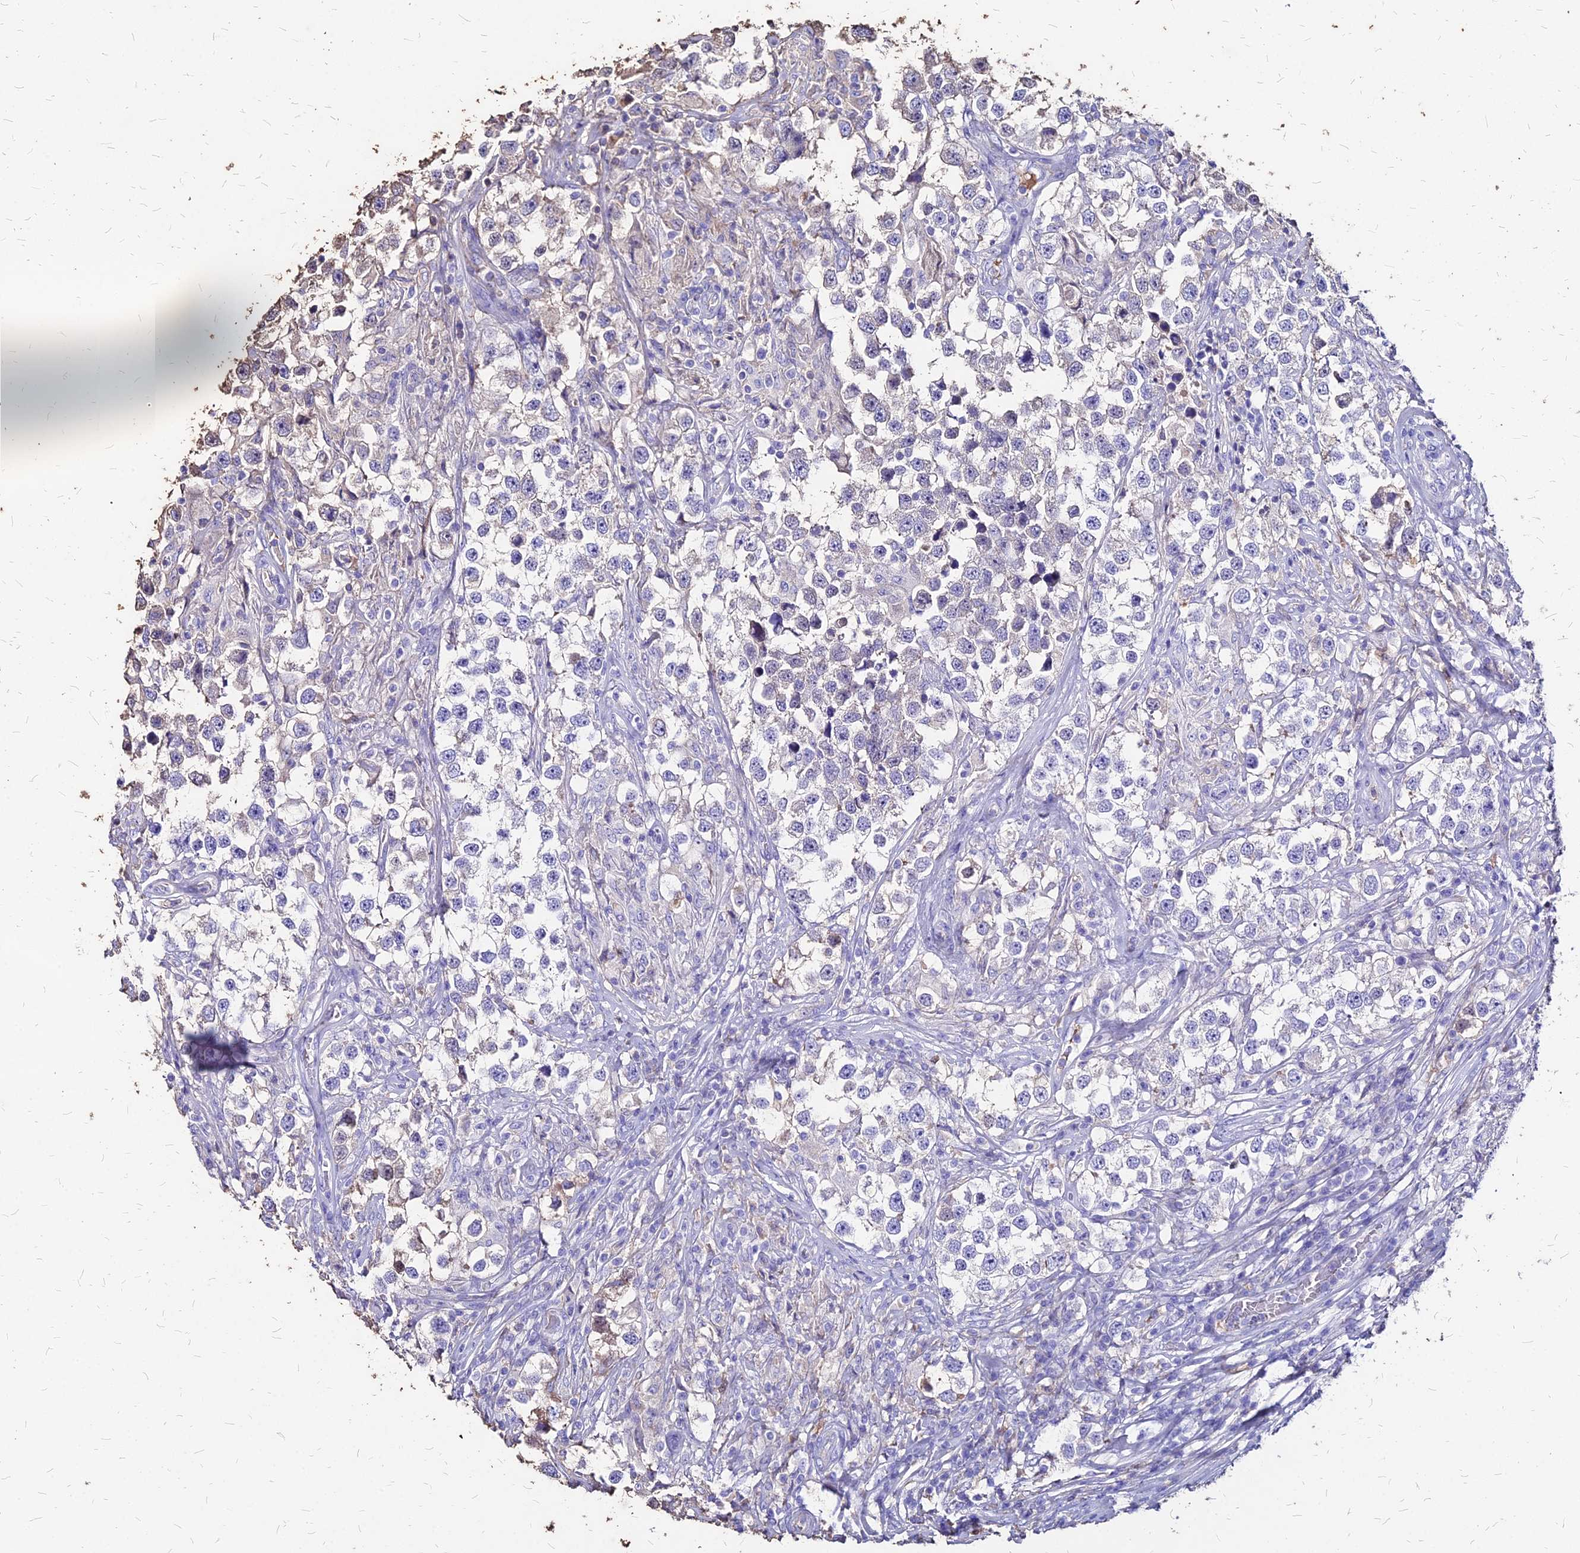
{"staining": {"intensity": "negative", "quantity": "none", "location": "none"}, "tissue": "testis cancer", "cell_type": "Tumor cells", "image_type": "cancer", "snomed": [{"axis": "morphology", "description": "Seminoma, NOS"}, {"axis": "topography", "description": "Testis"}], "caption": "IHC image of human testis seminoma stained for a protein (brown), which exhibits no expression in tumor cells.", "gene": "NME5", "patient": {"sex": "male", "age": 46}}